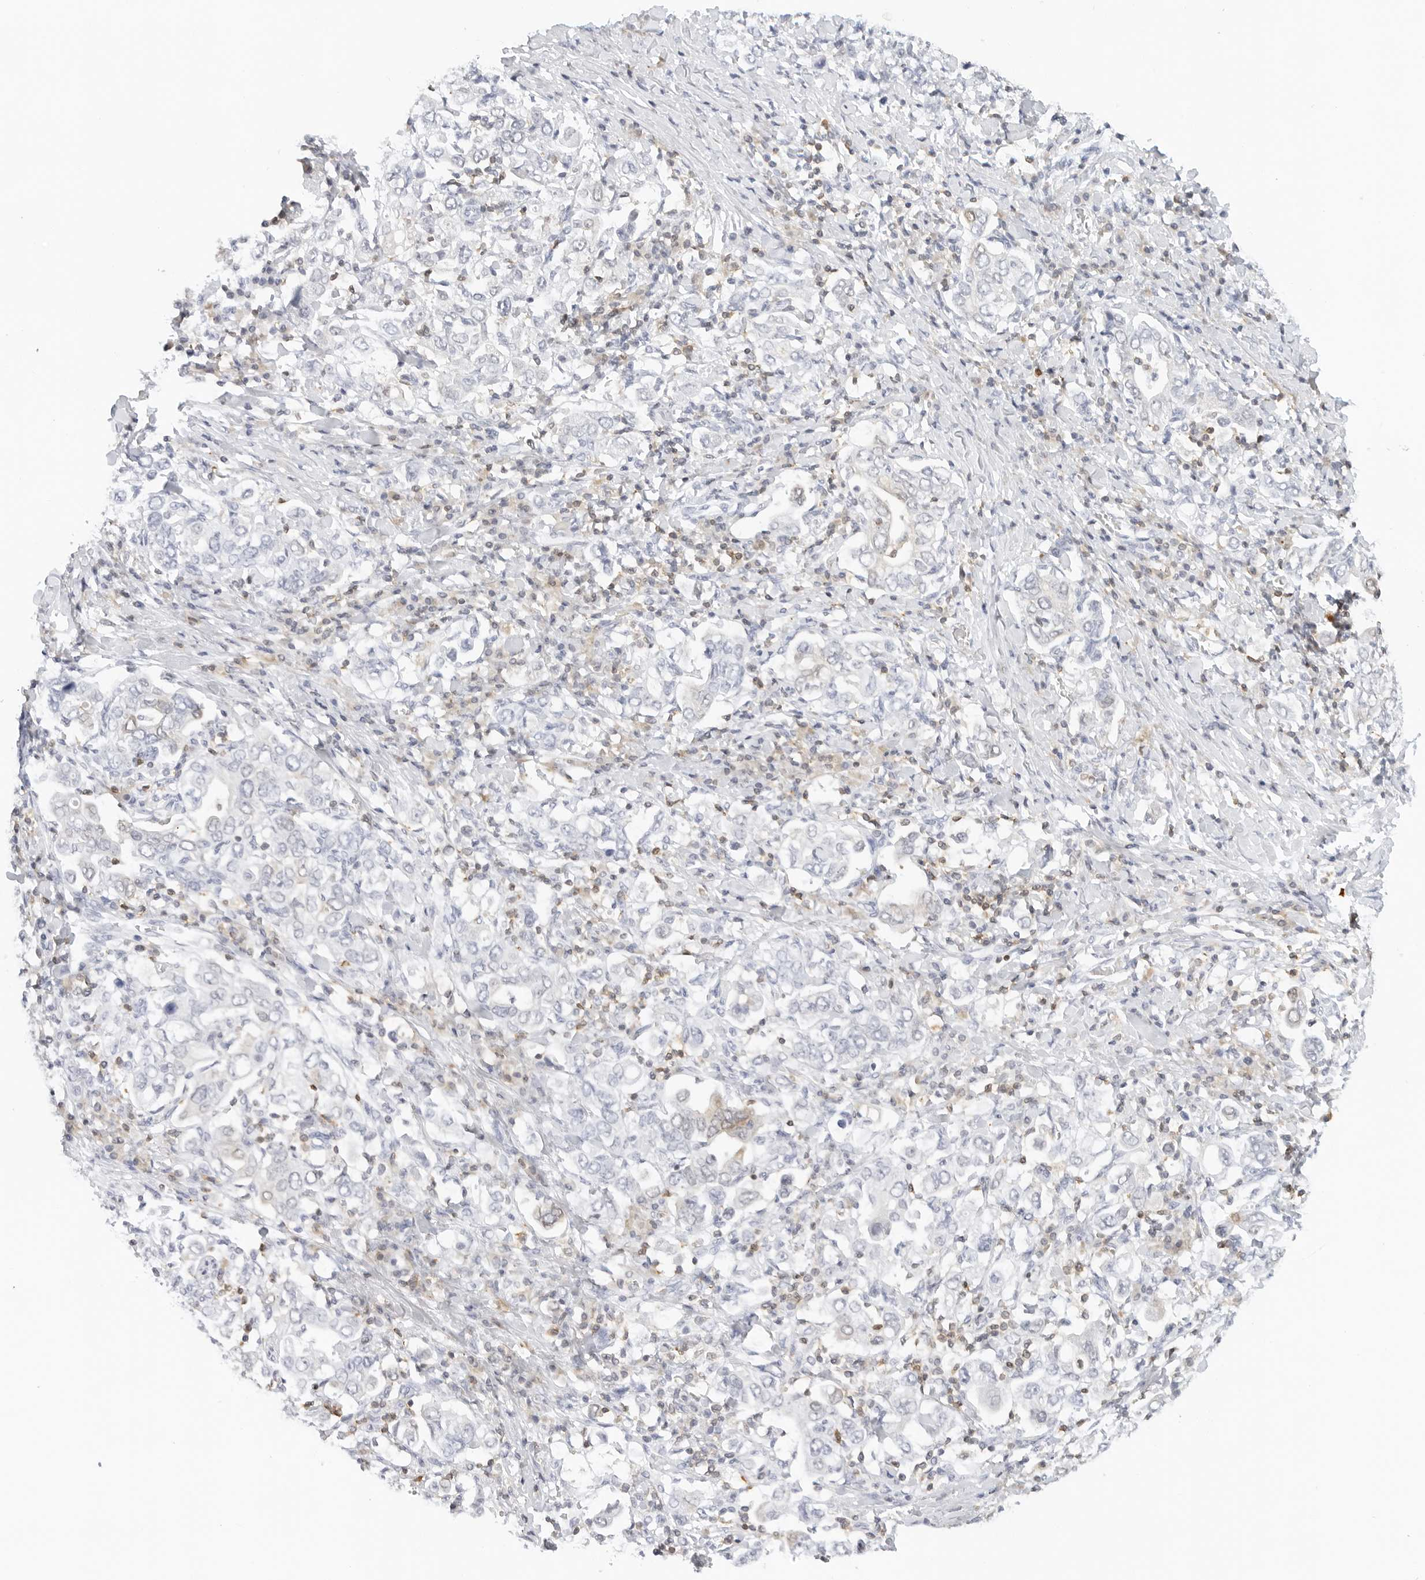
{"staining": {"intensity": "negative", "quantity": "none", "location": "none"}, "tissue": "stomach cancer", "cell_type": "Tumor cells", "image_type": "cancer", "snomed": [{"axis": "morphology", "description": "Adenocarcinoma, NOS"}, {"axis": "topography", "description": "Stomach, upper"}], "caption": "Photomicrograph shows no protein staining in tumor cells of stomach cancer tissue.", "gene": "SLC9A3R1", "patient": {"sex": "male", "age": 62}}